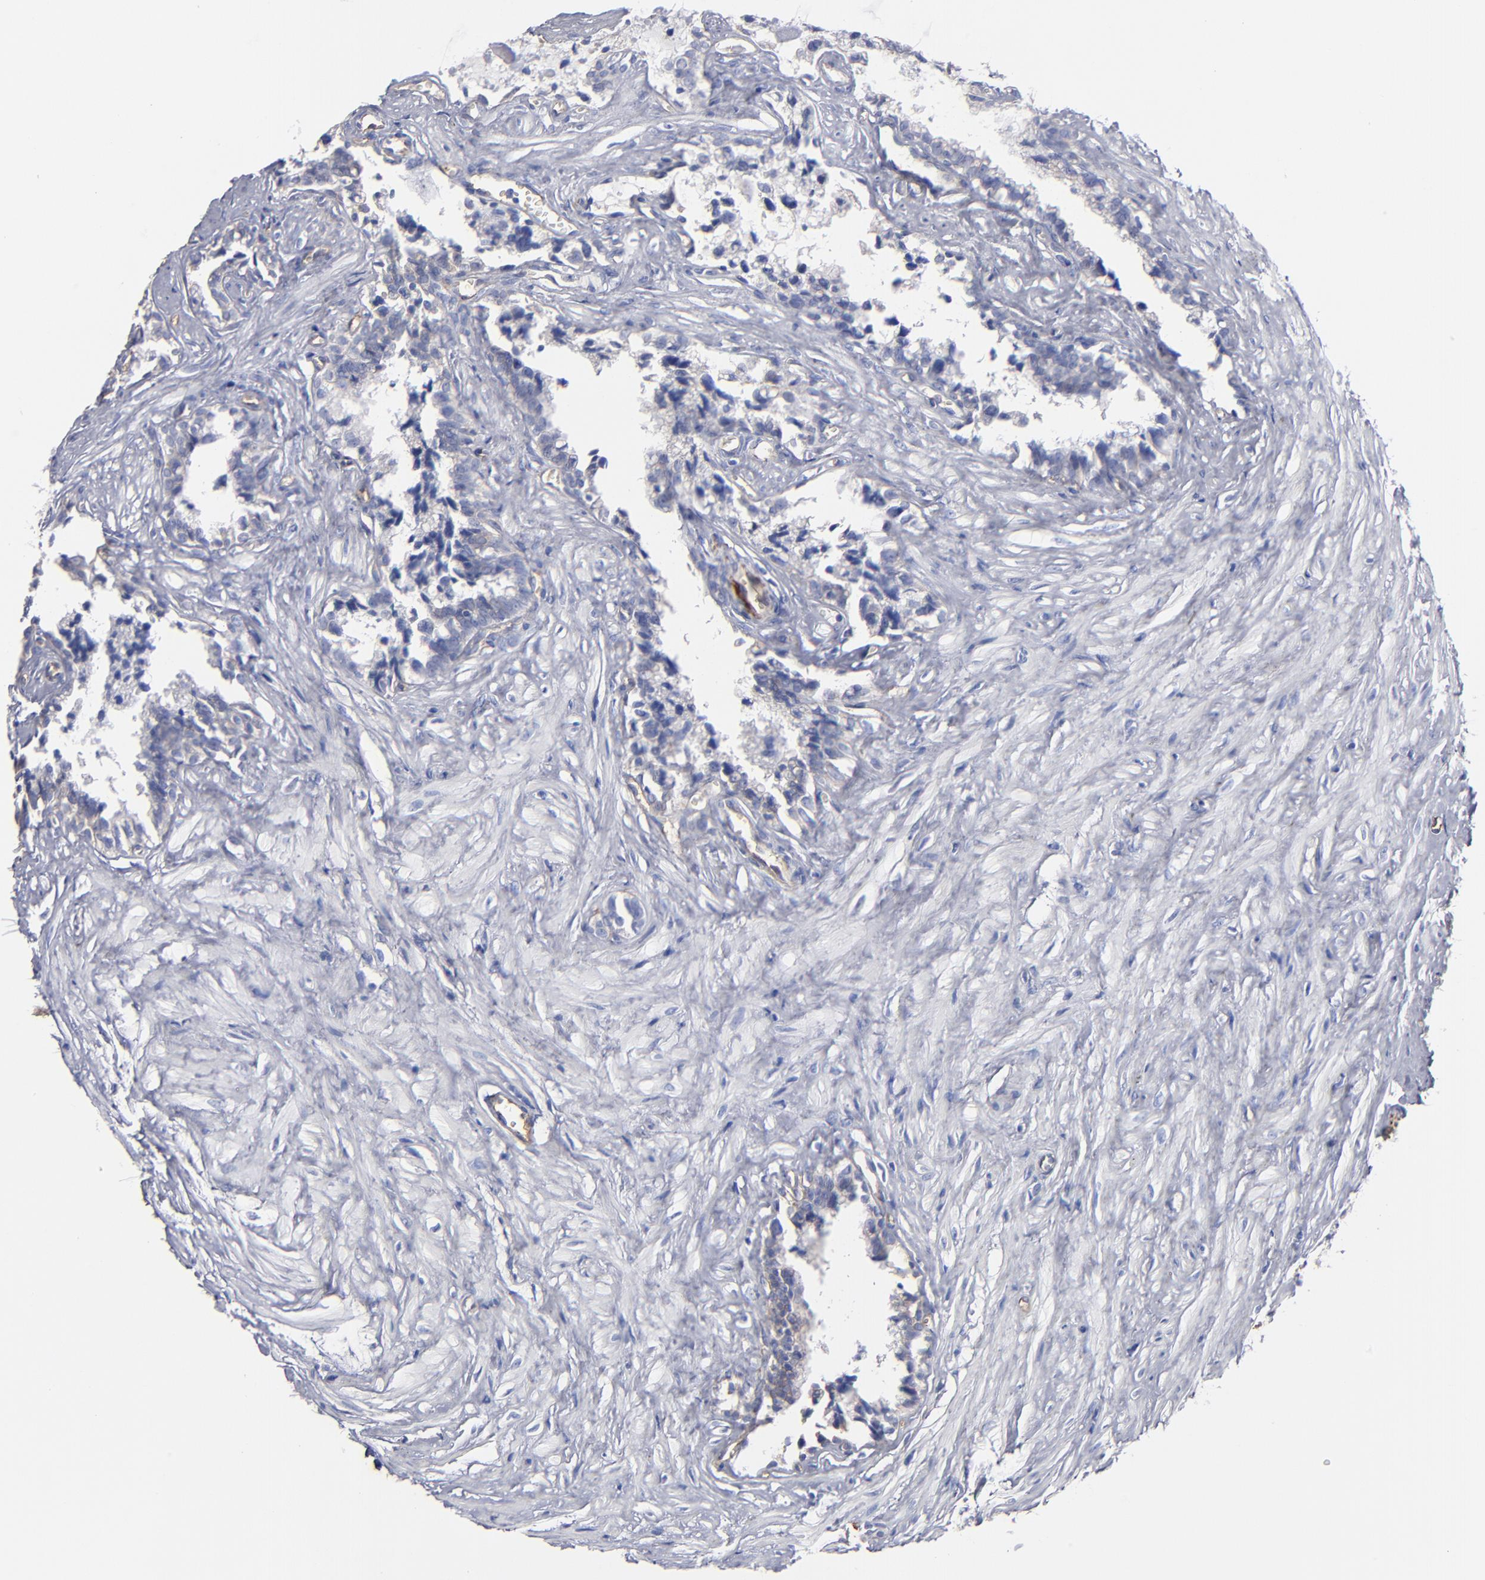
{"staining": {"intensity": "weak", "quantity": "<25%", "location": "cytoplasmic/membranous"}, "tissue": "seminal vesicle", "cell_type": "Glandular cells", "image_type": "normal", "snomed": [{"axis": "morphology", "description": "Normal tissue, NOS"}, {"axis": "topography", "description": "Seminal veicle"}], "caption": "High magnification brightfield microscopy of benign seminal vesicle stained with DAB (3,3'-diaminobenzidine) (brown) and counterstained with hematoxylin (blue): glandular cells show no significant expression. (Stains: DAB immunohistochemistry with hematoxylin counter stain, Microscopy: brightfield microscopy at high magnification).", "gene": "TM4SF1", "patient": {"sex": "male", "age": 60}}